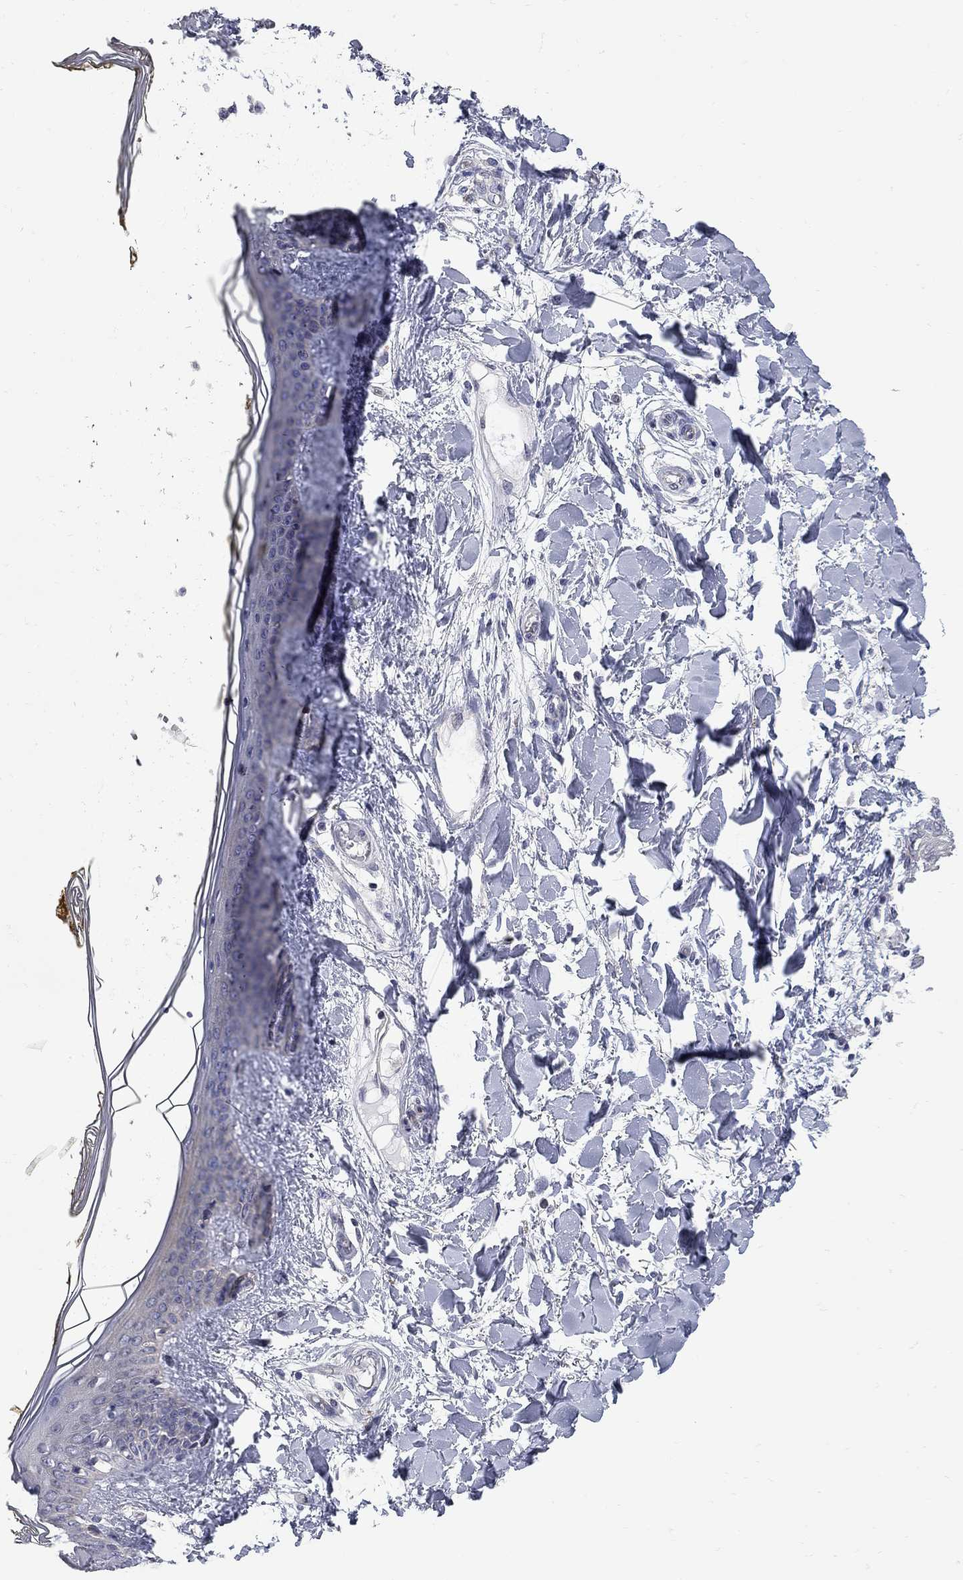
{"staining": {"intensity": "negative", "quantity": "none", "location": "none"}, "tissue": "skin", "cell_type": "Fibroblasts", "image_type": "normal", "snomed": [{"axis": "morphology", "description": "Normal tissue, NOS"}, {"axis": "topography", "description": "Skin"}], "caption": "High magnification brightfield microscopy of unremarkable skin stained with DAB (brown) and counterstained with hematoxylin (blue): fibroblasts show no significant expression. (DAB (3,3'-diaminobenzidine) IHC, high magnification).", "gene": "ENSG00000255639", "patient": {"sex": "female", "age": 34}}